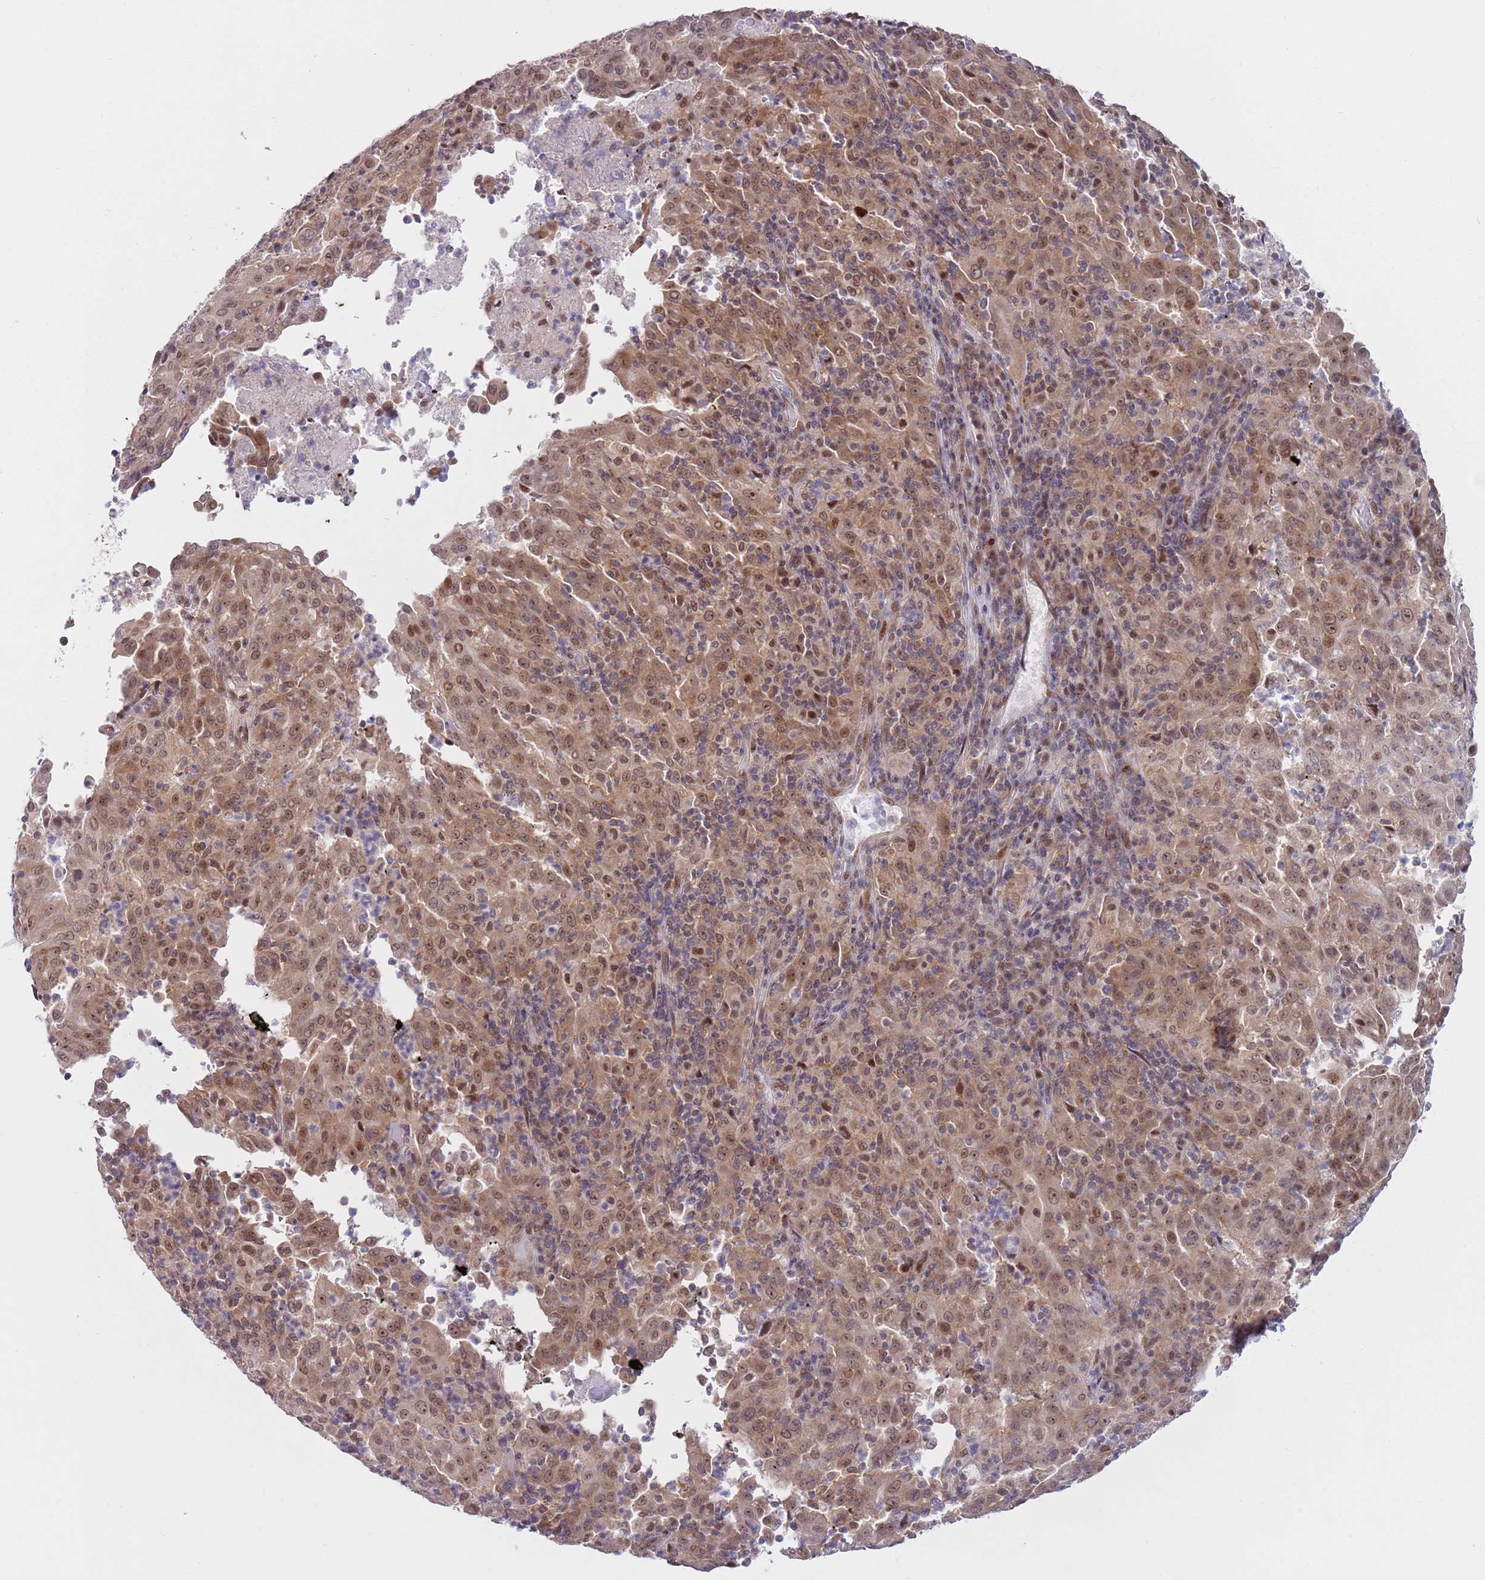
{"staining": {"intensity": "moderate", "quantity": ">75%", "location": "nuclear"}, "tissue": "pancreatic cancer", "cell_type": "Tumor cells", "image_type": "cancer", "snomed": [{"axis": "morphology", "description": "Adenocarcinoma, NOS"}, {"axis": "topography", "description": "Pancreas"}], "caption": "Pancreatic cancer (adenocarcinoma) stained with IHC exhibits moderate nuclear expression in about >75% of tumor cells.", "gene": "SLC25A32", "patient": {"sex": "male", "age": 63}}